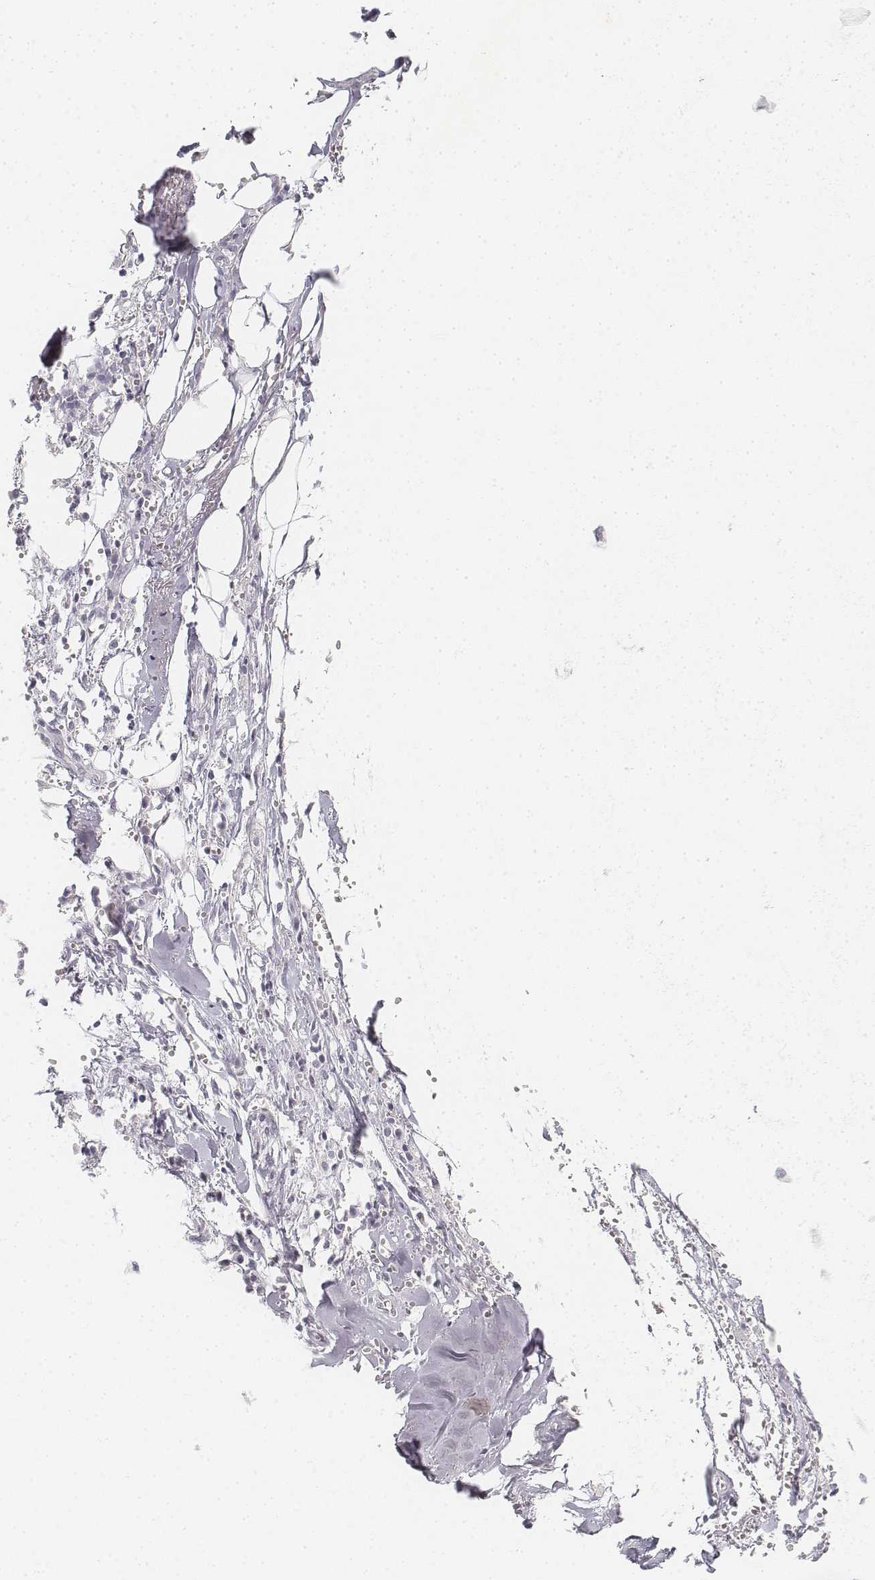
{"staining": {"intensity": "negative", "quantity": "none", "location": "none"}, "tissue": "adipose tissue", "cell_type": "Adipocytes", "image_type": "normal", "snomed": [{"axis": "morphology", "description": "Normal tissue, NOS"}, {"axis": "morphology", "description": "Squamous cell carcinoma, NOS"}, {"axis": "topography", "description": "Cartilage tissue"}, {"axis": "topography", "description": "Bronchus"}, {"axis": "topography", "description": "Lung"}], "caption": "IHC photomicrograph of benign human adipose tissue stained for a protein (brown), which exhibits no staining in adipocytes.", "gene": "KRTAP2", "patient": {"sex": "male", "age": 66}}